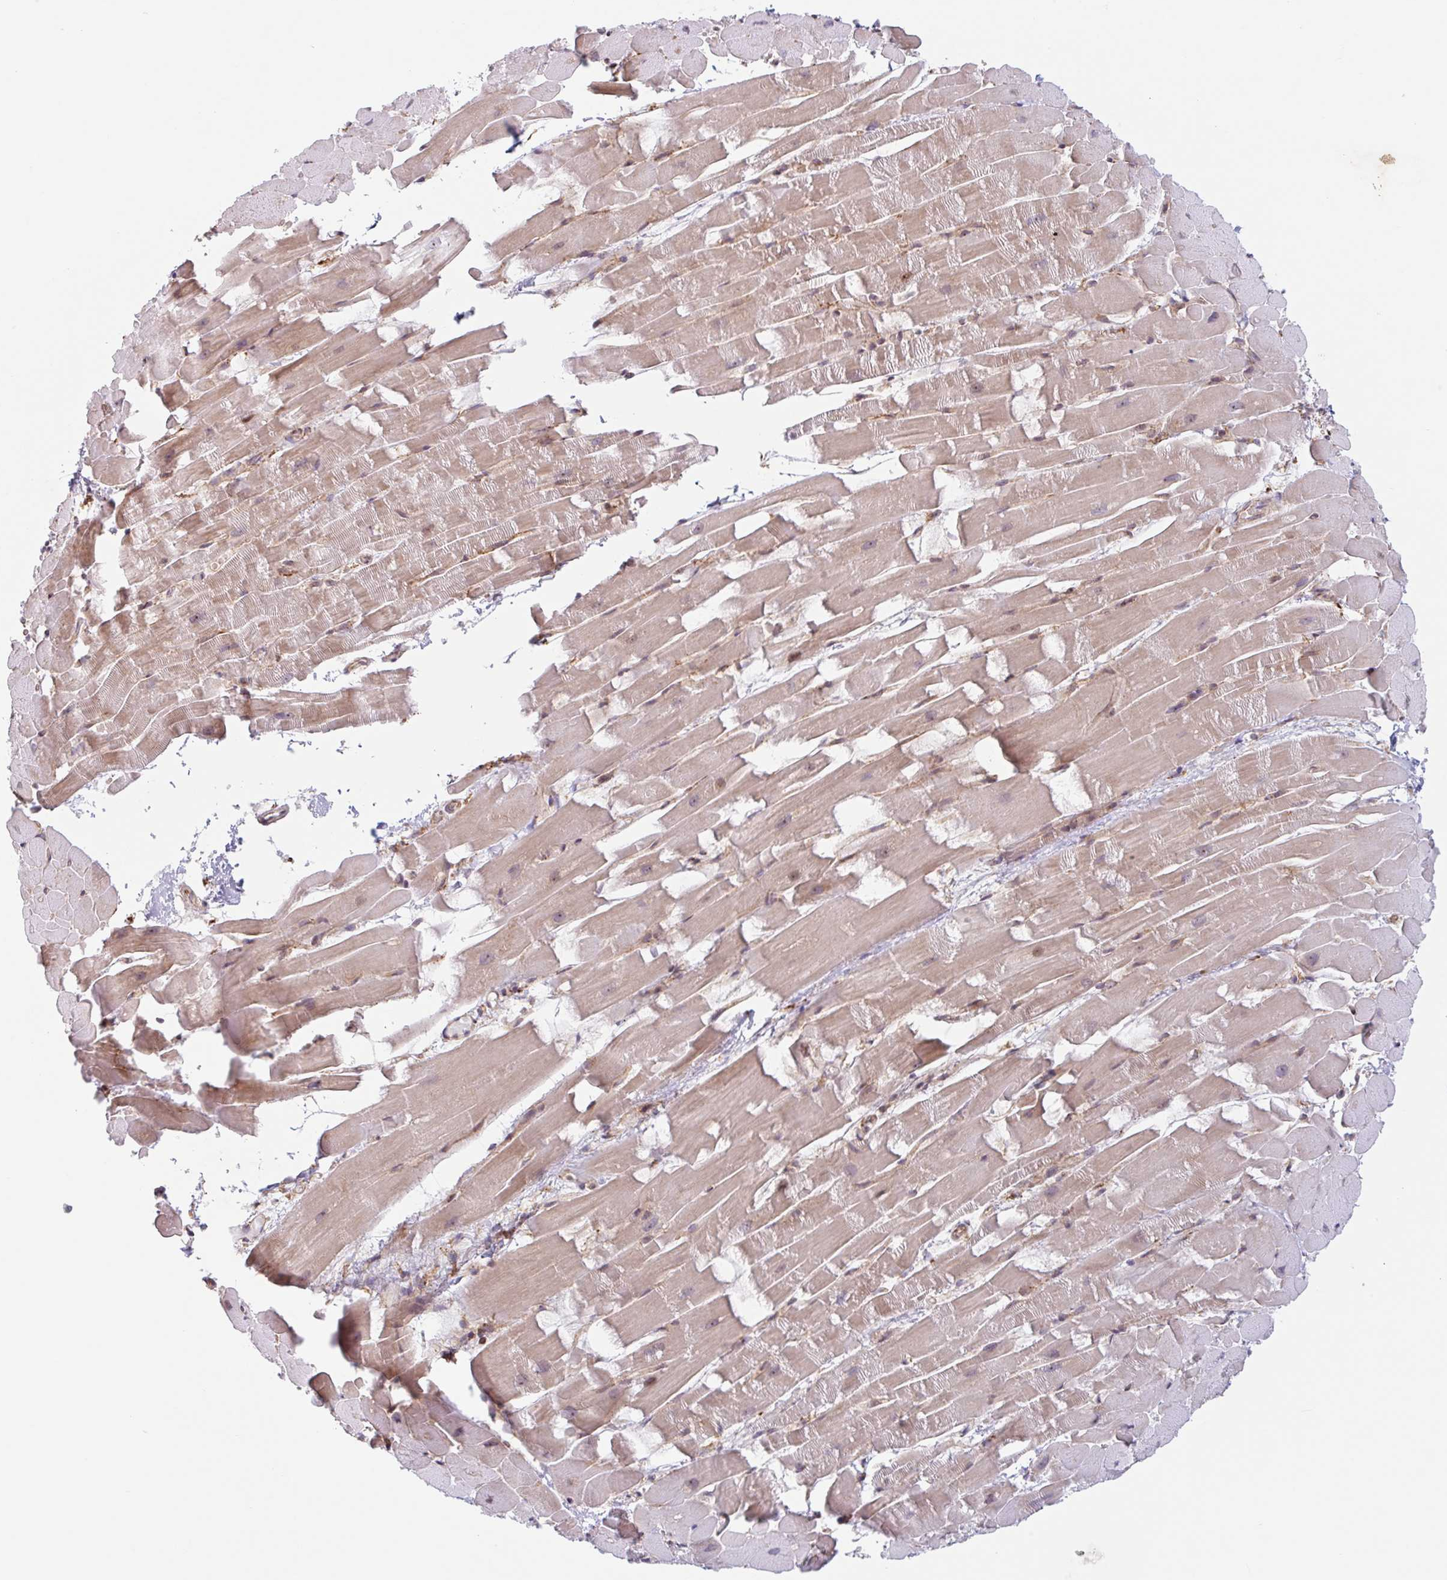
{"staining": {"intensity": "weak", "quantity": "25%-75%", "location": "cytoplasmic/membranous,nuclear"}, "tissue": "heart muscle", "cell_type": "Cardiomyocytes", "image_type": "normal", "snomed": [{"axis": "morphology", "description": "Normal tissue, NOS"}, {"axis": "topography", "description": "Heart"}], "caption": "This image shows benign heart muscle stained with immunohistochemistry (IHC) to label a protein in brown. The cytoplasmic/membranous,nuclear of cardiomyocytes show weak positivity for the protein. Nuclei are counter-stained blue.", "gene": "RIT1", "patient": {"sex": "male", "age": 37}}